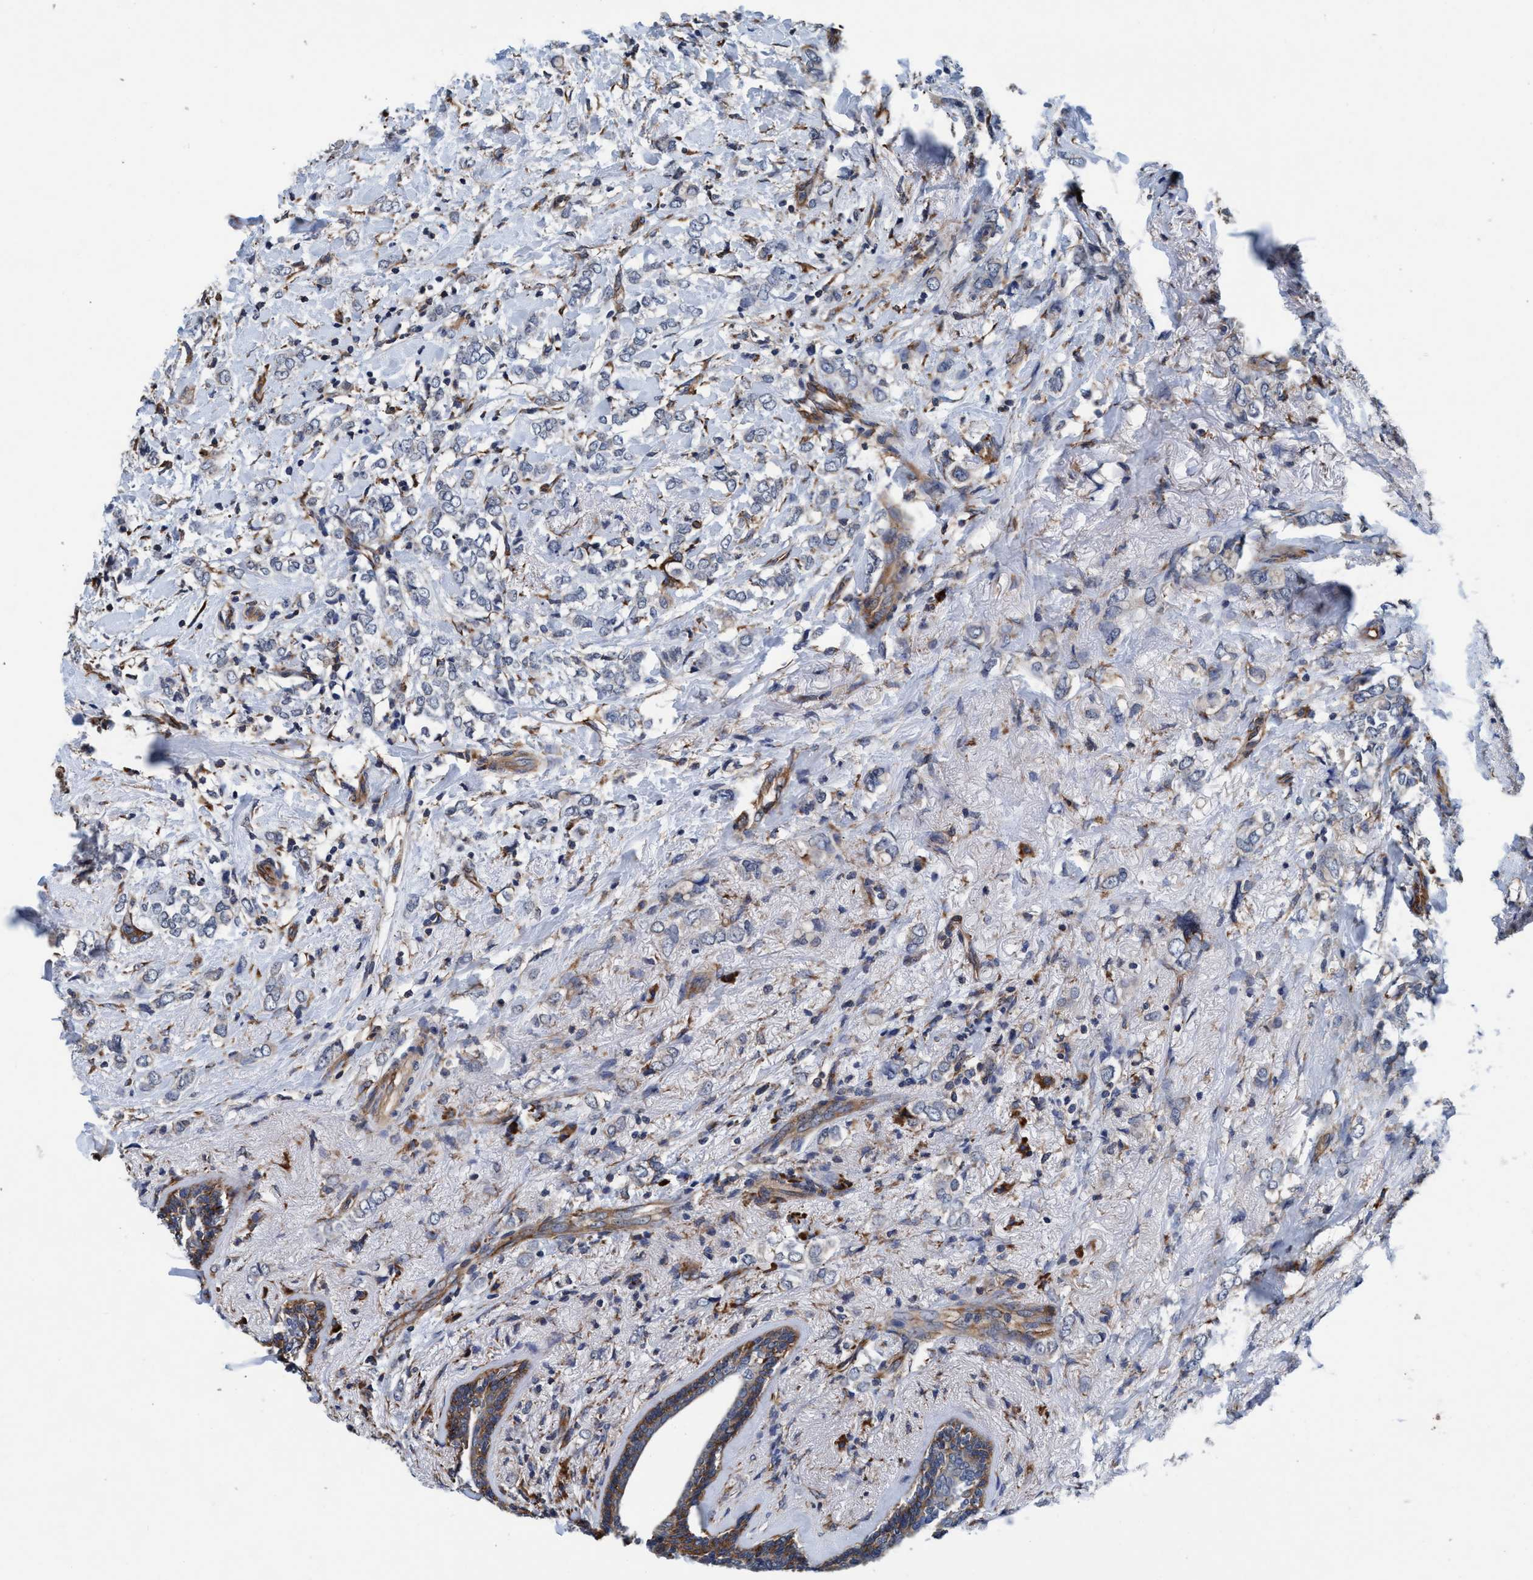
{"staining": {"intensity": "negative", "quantity": "none", "location": "none"}, "tissue": "breast cancer", "cell_type": "Tumor cells", "image_type": "cancer", "snomed": [{"axis": "morphology", "description": "Normal tissue, NOS"}, {"axis": "morphology", "description": "Lobular carcinoma"}, {"axis": "topography", "description": "Breast"}], "caption": "High magnification brightfield microscopy of breast cancer stained with DAB (3,3'-diaminobenzidine) (brown) and counterstained with hematoxylin (blue): tumor cells show no significant positivity.", "gene": "ENDOG", "patient": {"sex": "female", "age": 47}}